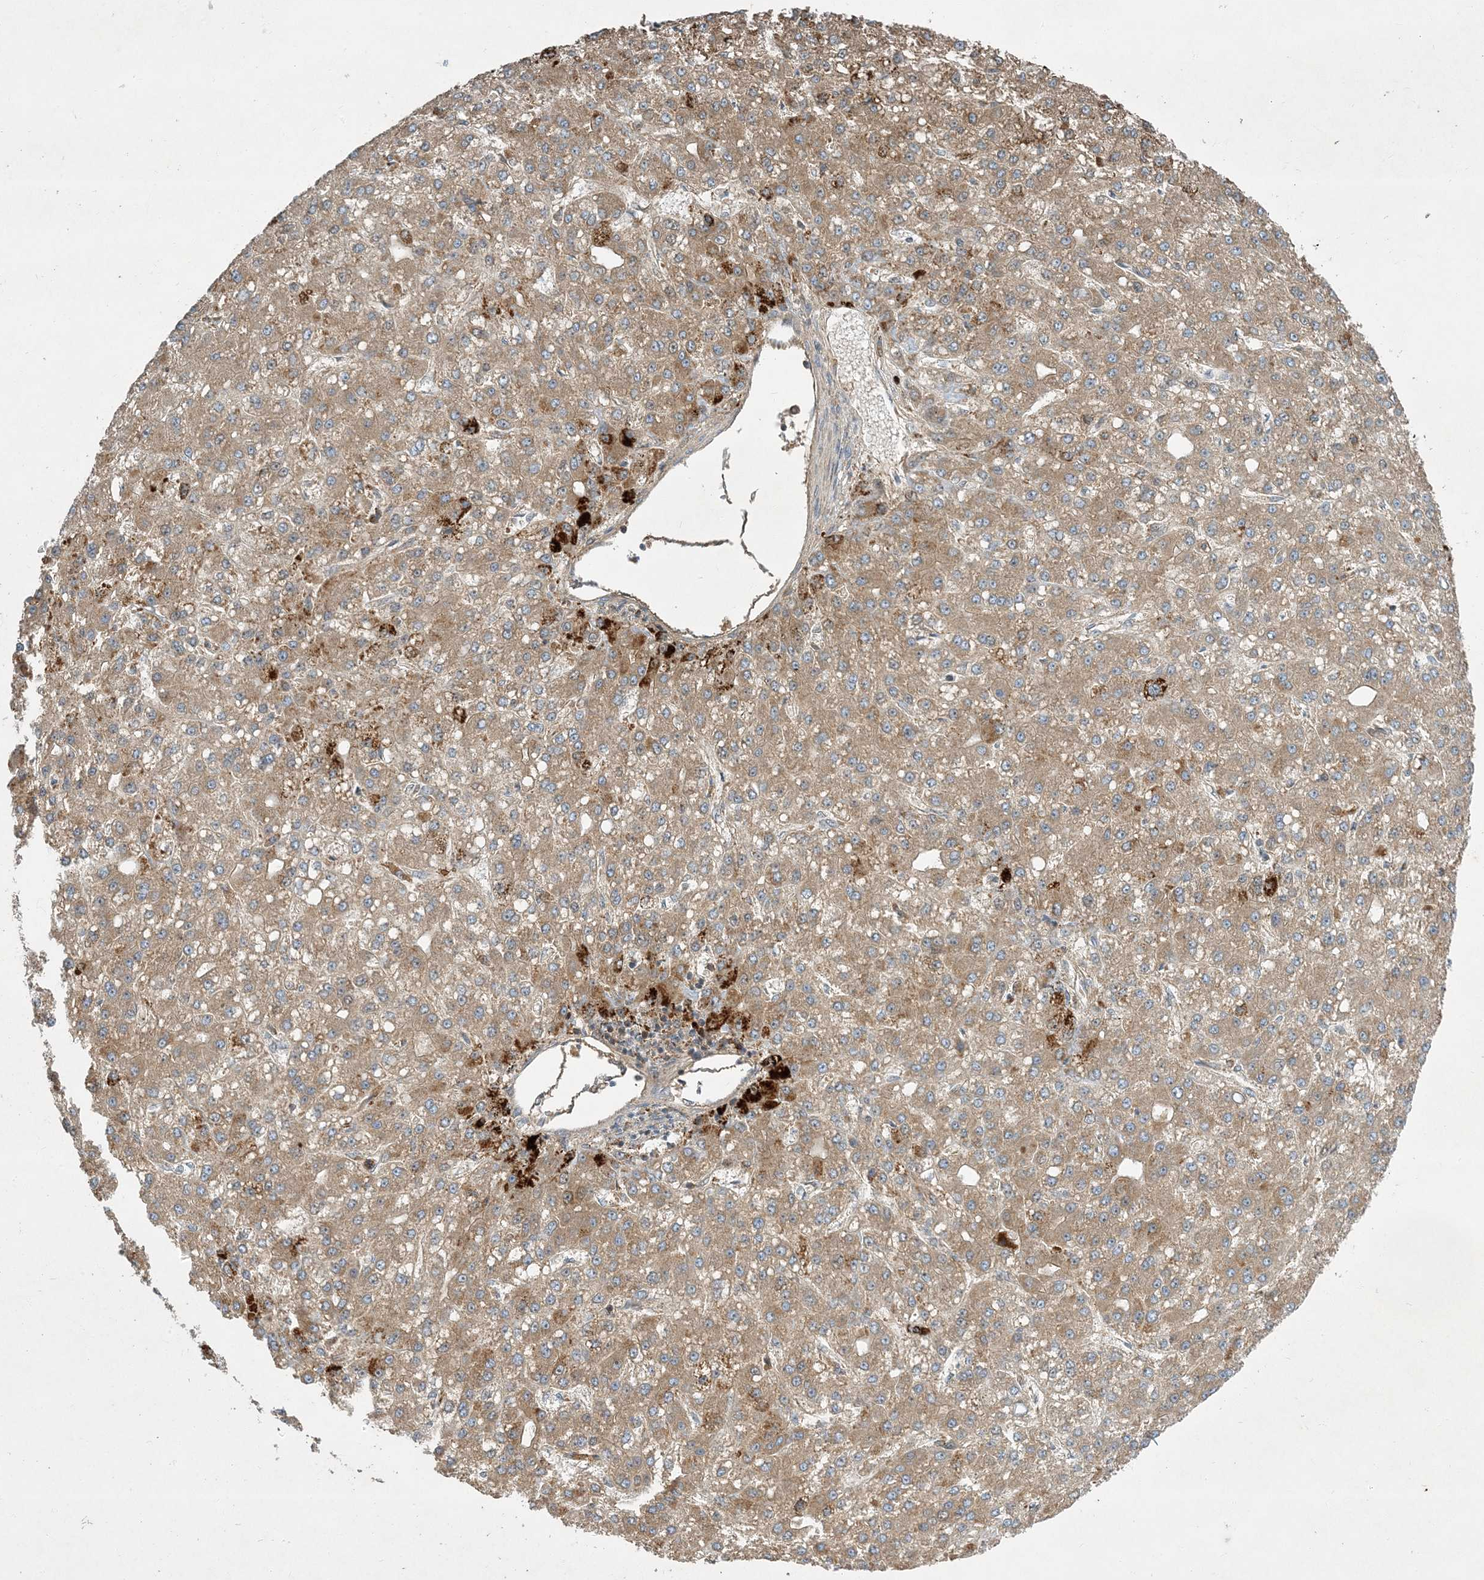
{"staining": {"intensity": "moderate", "quantity": ">75%", "location": "cytoplasmic/membranous"}, "tissue": "liver cancer", "cell_type": "Tumor cells", "image_type": "cancer", "snomed": [{"axis": "morphology", "description": "Carcinoma, Hepatocellular, NOS"}, {"axis": "topography", "description": "Liver"}], "caption": "Immunohistochemistry staining of liver cancer (hepatocellular carcinoma), which displays medium levels of moderate cytoplasmic/membranous staining in approximately >75% of tumor cells indicating moderate cytoplasmic/membranous protein expression. The staining was performed using DAB (brown) for protein detection and nuclei were counterstained in hematoxylin (blue).", "gene": "LTN1", "patient": {"sex": "male", "age": 67}}